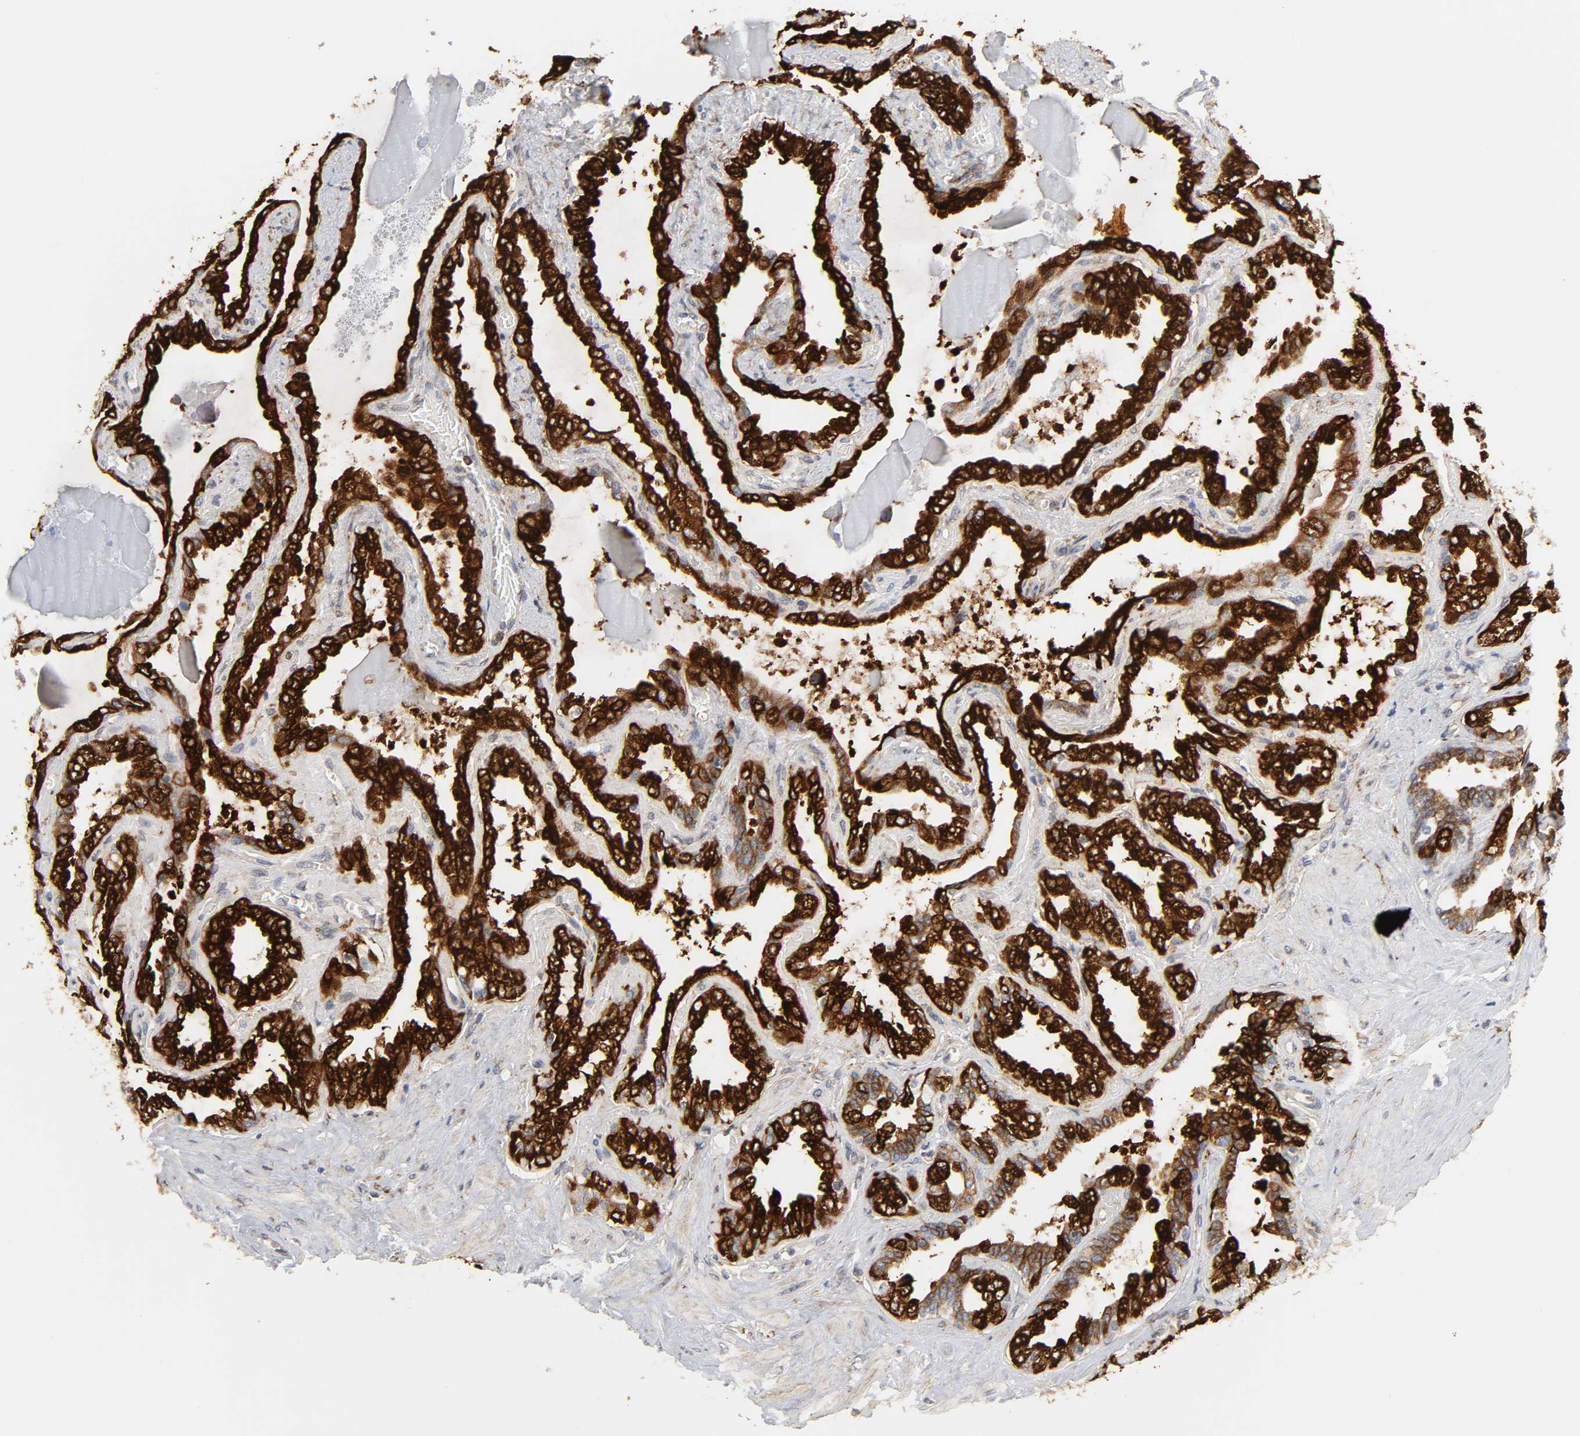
{"staining": {"intensity": "strong", "quantity": ">75%", "location": "cytoplasmic/membranous"}, "tissue": "seminal vesicle", "cell_type": "Glandular cells", "image_type": "normal", "snomed": [{"axis": "morphology", "description": "Normal tissue, NOS"}, {"axis": "morphology", "description": "Inflammation, NOS"}, {"axis": "topography", "description": "Urinary bladder"}, {"axis": "topography", "description": "Prostate"}, {"axis": "topography", "description": "Seminal veicle"}], "caption": "Seminal vesicle stained for a protein exhibits strong cytoplasmic/membranous positivity in glandular cells. Nuclei are stained in blue.", "gene": "POR", "patient": {"sex": "male", "age": 82}}